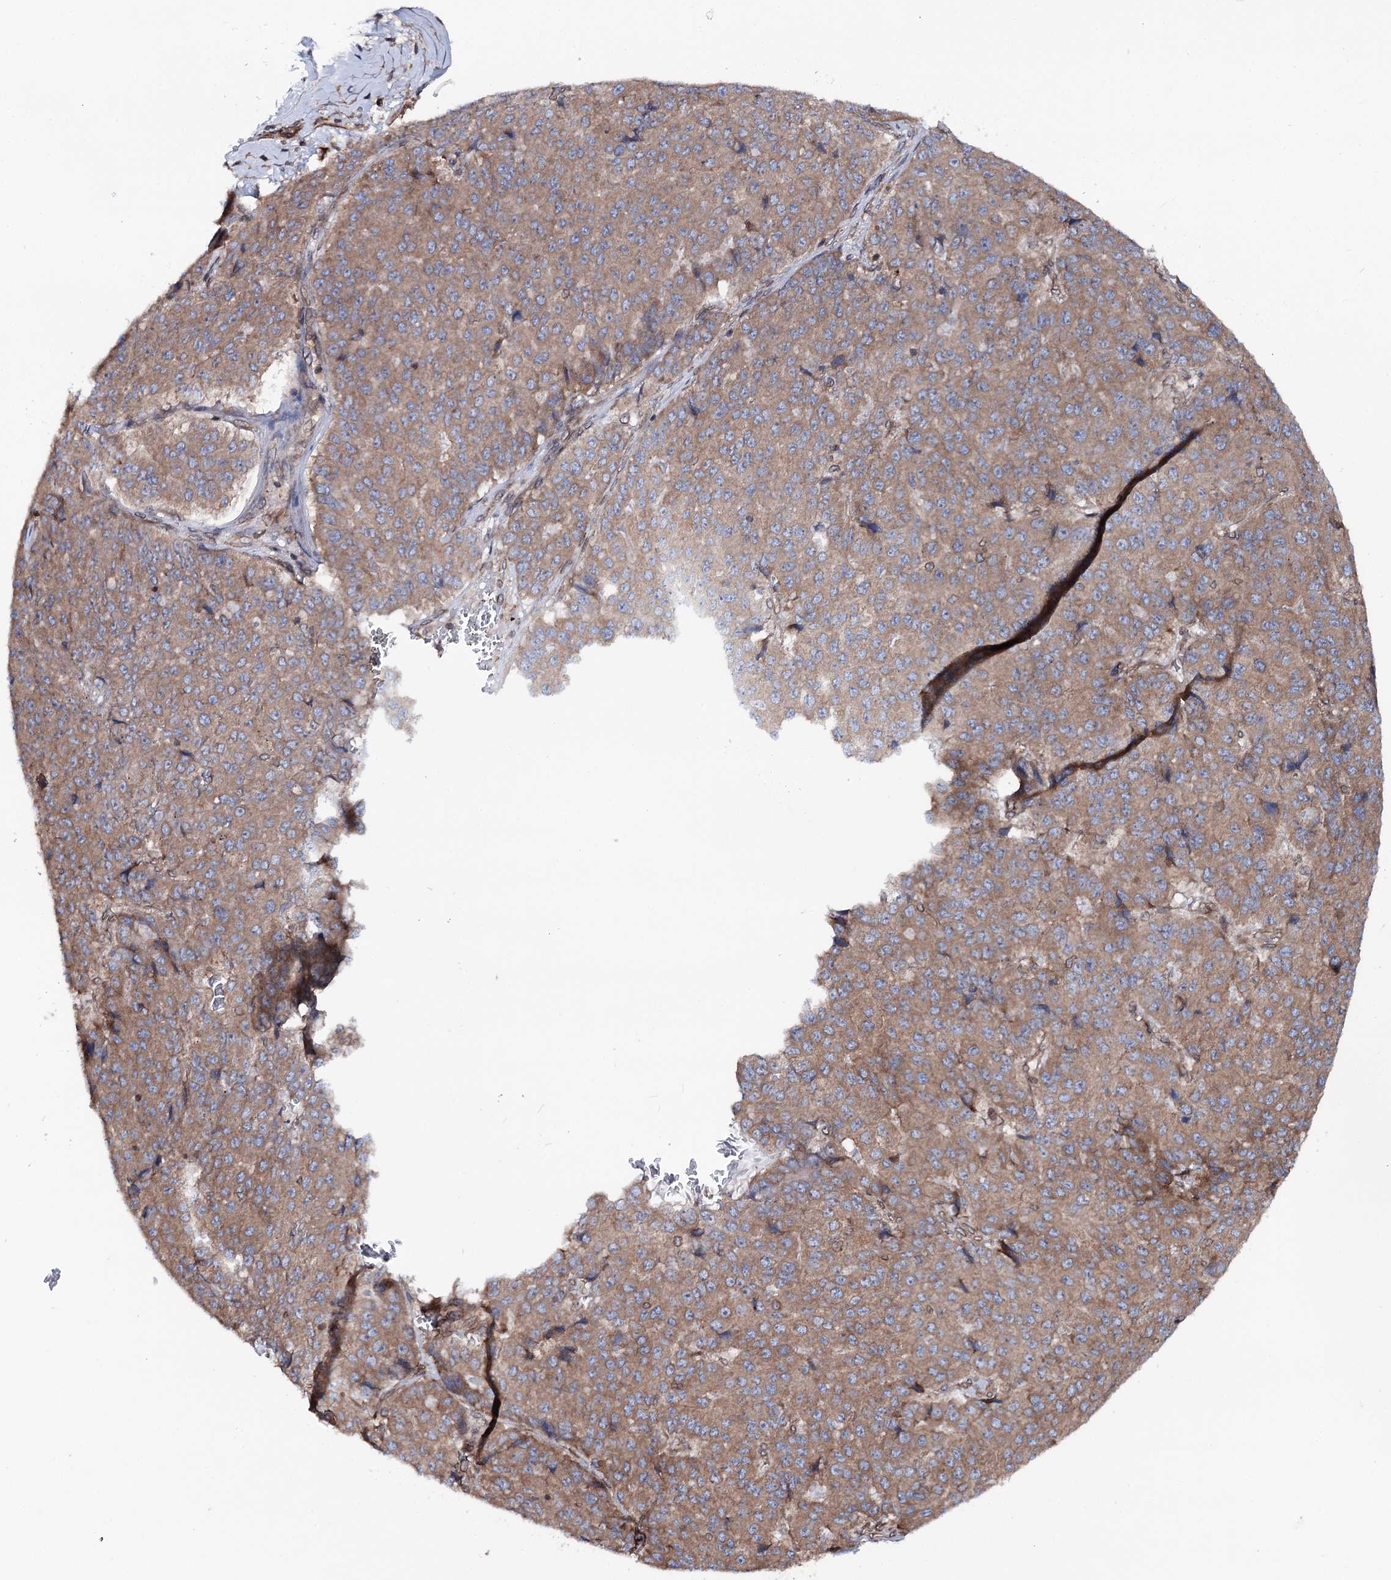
{"staining": {"intensity": "moderate", "quantity": ">75%", "location": "cytoplasmic/membranous"}, "tissue": "pancreatic cancer", "cell_type": "Tumor cells", "image_type": "cancer", "snomed": [{"axis": "morphology", "description": "Adenocarcinoma, NOS"}, {"axis": "topography", "description": "Pancreas"}], "caption": "Pancreatic cancer (adenocarcinoma) stained for a protein reveals moderate cytoplasmic/membranous positivity in tumor cells.", "gene": "FGFR1OP2", "patient": {"sex": "male", "age": 50}}